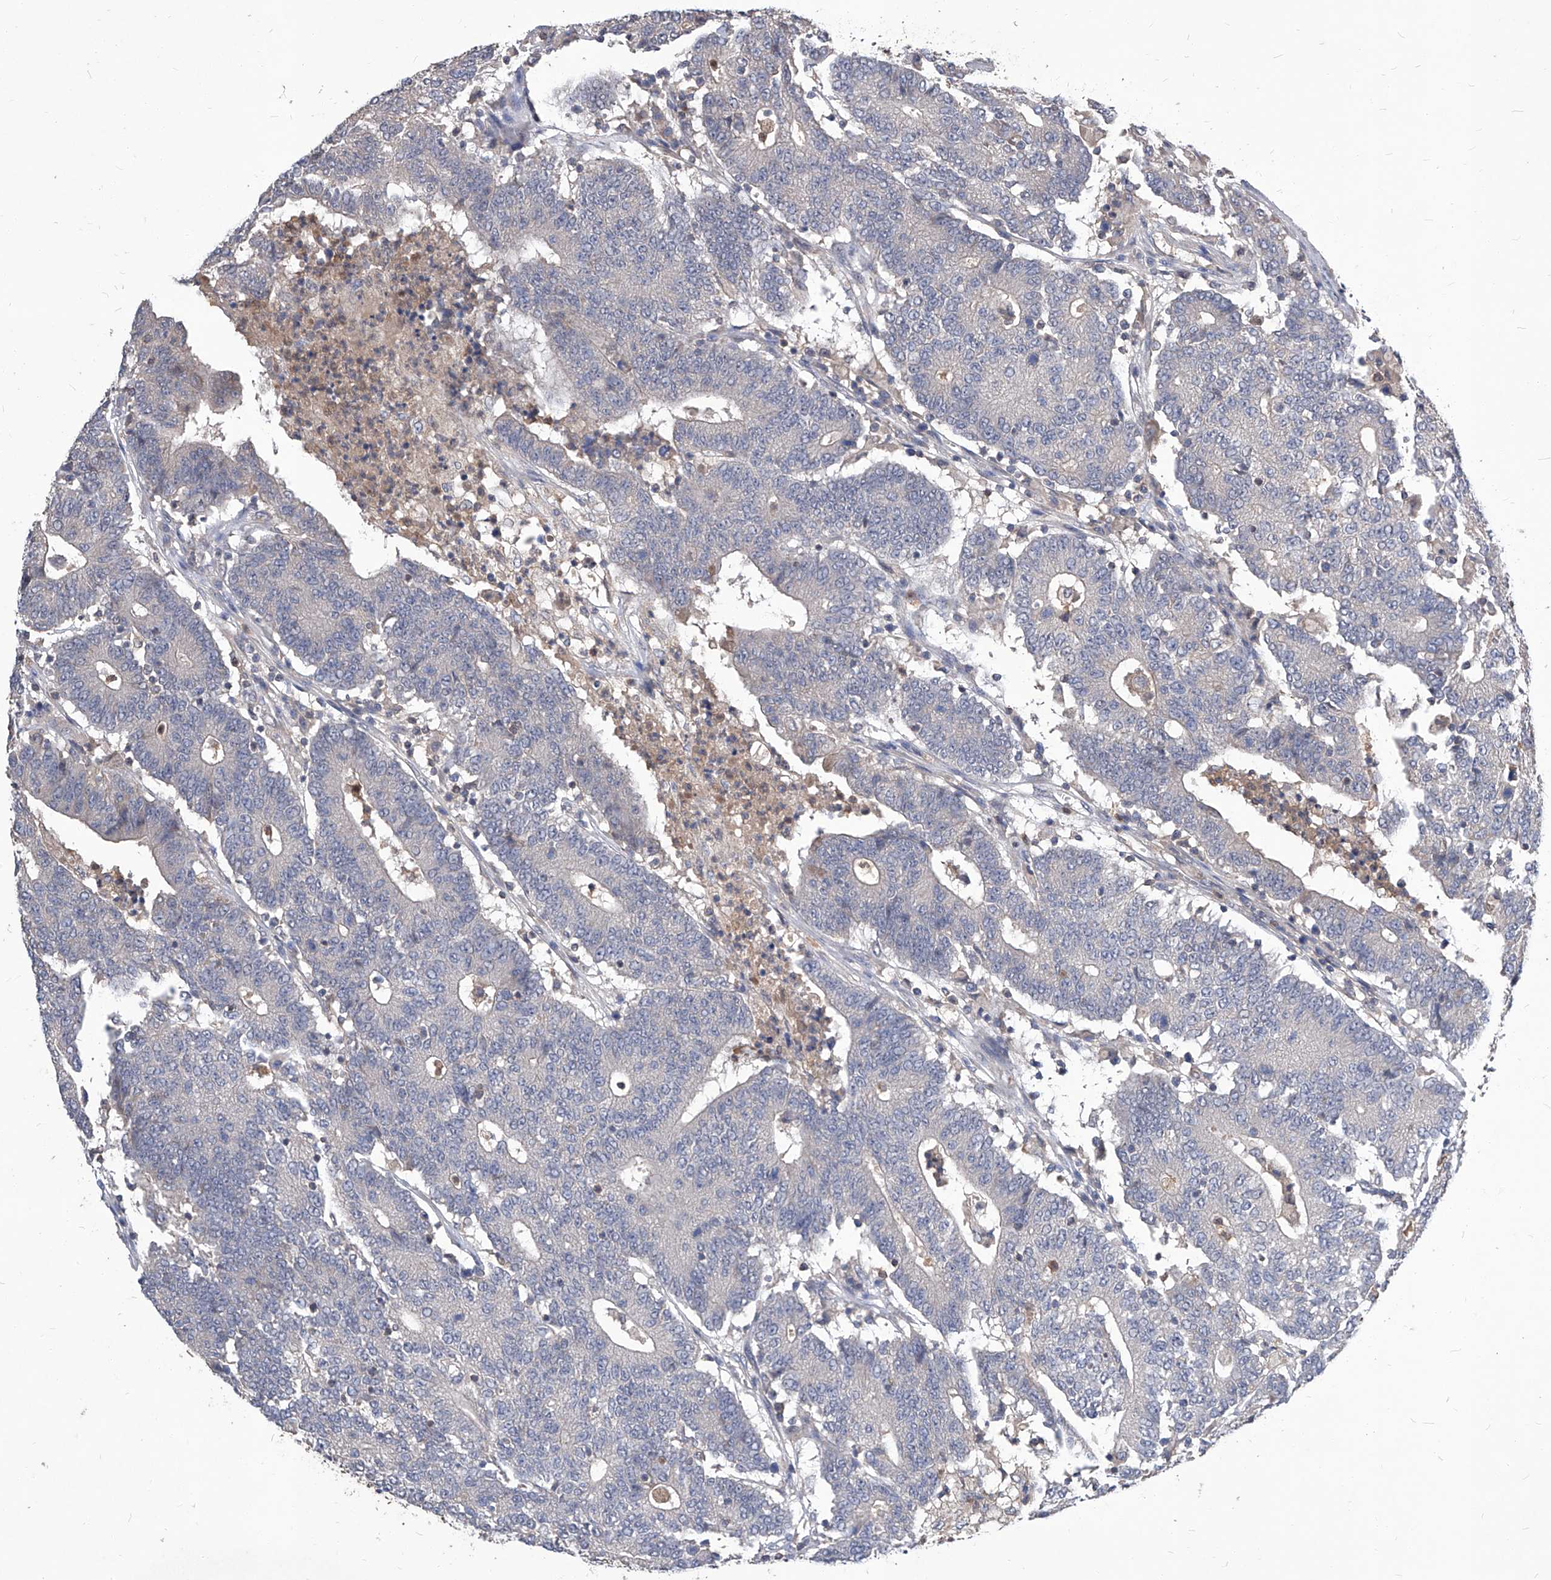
{"staining": {"intensity": "negative", "quantity": "none", "location": "none"}, "tissue": "colorectal cancer", "cell_type": "Tumor cells", "image_type": "cancer", "snomed": [{"axis": "morphology", "description": "Normal tissue, NOS"}, {"axis": "morphology", "description": "Adenocarcinoma, NOS"}, {"axis": "topography", "description": "Colon"}], "caption": "IHC histopathology image of neoplastic tissue: colorectal cancer stained with DAB (3,3'-diaminobenzidine) exhibits no significant protein positivity in tumor cells.", "gene": "SYNGR1", "patient": {"sex": "female", "age": 75}}